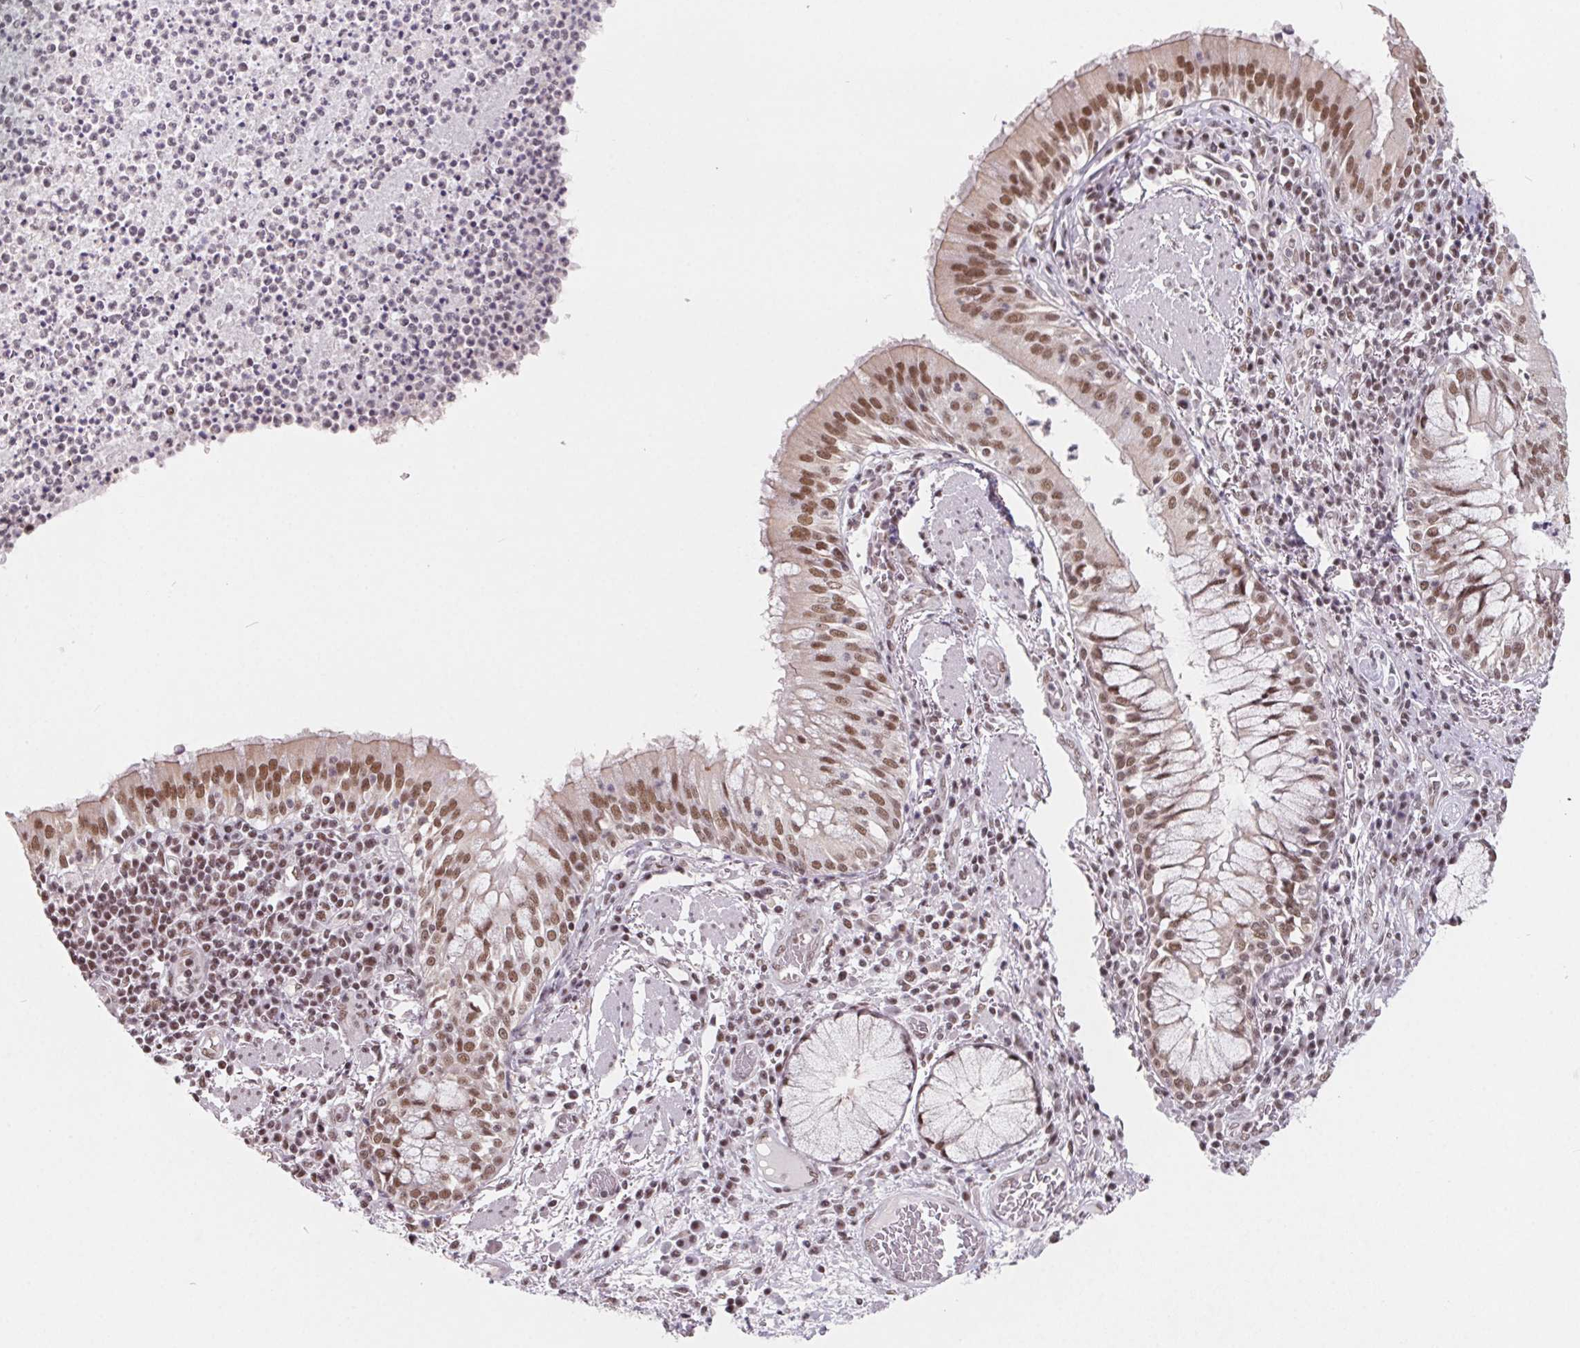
{"staining": {"intensity": "moderate", "quantity": ">75%", "location": "nuclear"}, "tissue": "bronchus", "cell_type": "Respiratory epithelial cells", "image_type": "normal", "snomed": [{"axis": "morphology", "description": "Normal tissue, NOS"}, {"axis": "topography", "description": "Lymph node"}, {"axis": "topography", "description": "Bronchus"}], "caption": "Respiratory epithelial cells demonstrate medium levels of moderate nuclear staining in about >75% of cells in unremarkable human bronchus.", "gene": "TCERG1", "patient": {"sex": "male", "age": 56}}